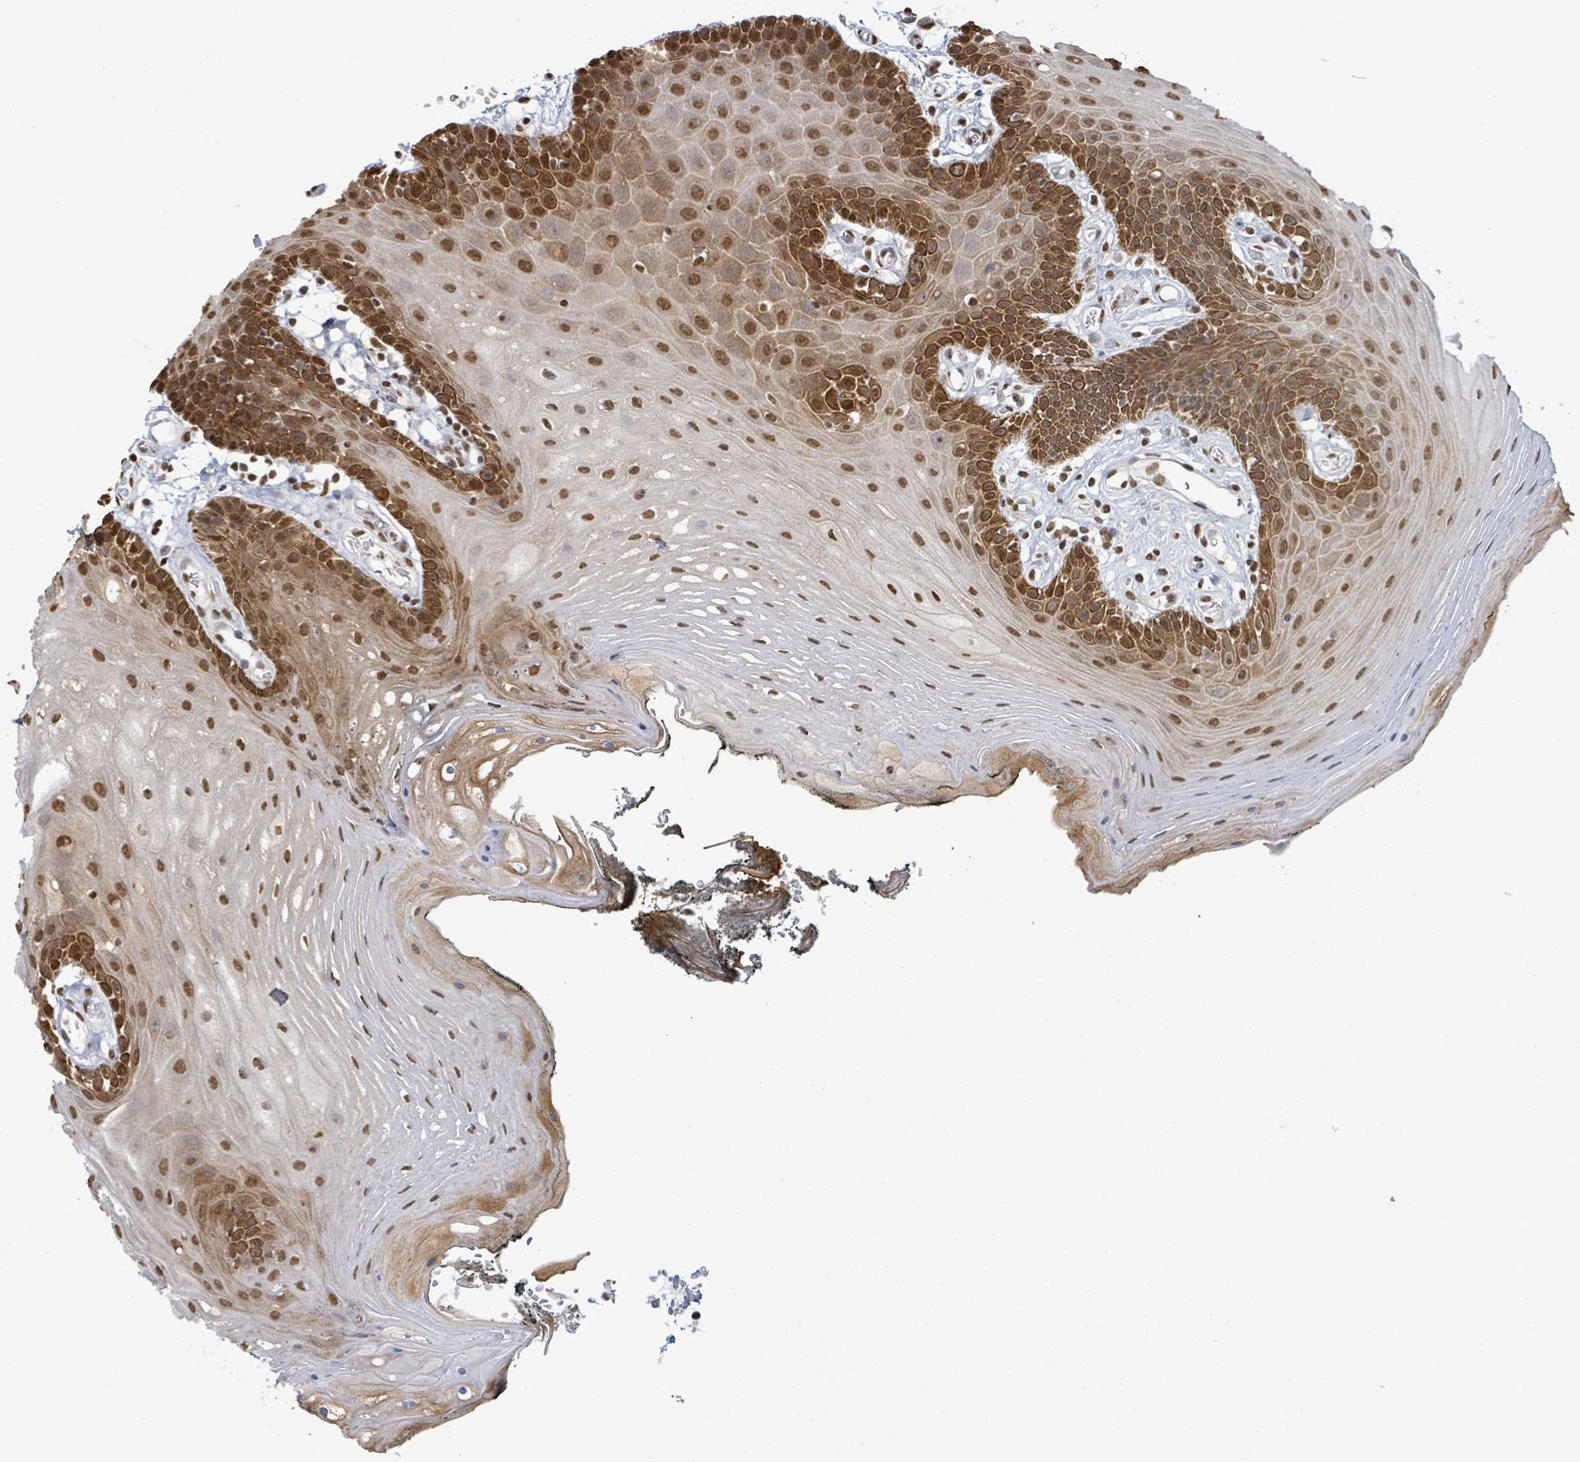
{"staining": {"intensity": "strong", "quantity": "25%-75%", "location": "cytoplasmic/membranous,nuclear"}, "tissue": "oral mucosa", "cell_type": "Squamous epithelial cells", "image_type": "normal", "snomed": [{"axis": "morphology", "description": "Normal tissue, NOS"}, {"axis": "topography", "description": "Oral tissue"}, {"axis": "topography", "description": "Tounge, NOS"}], "caption": "Strong cytoplasmic/membranous,nuclear protein expression is appreciated in about 25%-75% of squamous epithelial cells in oral mucosa.", "gene": "SAMD14", "patient": {"sex": "female", "age": 81}}